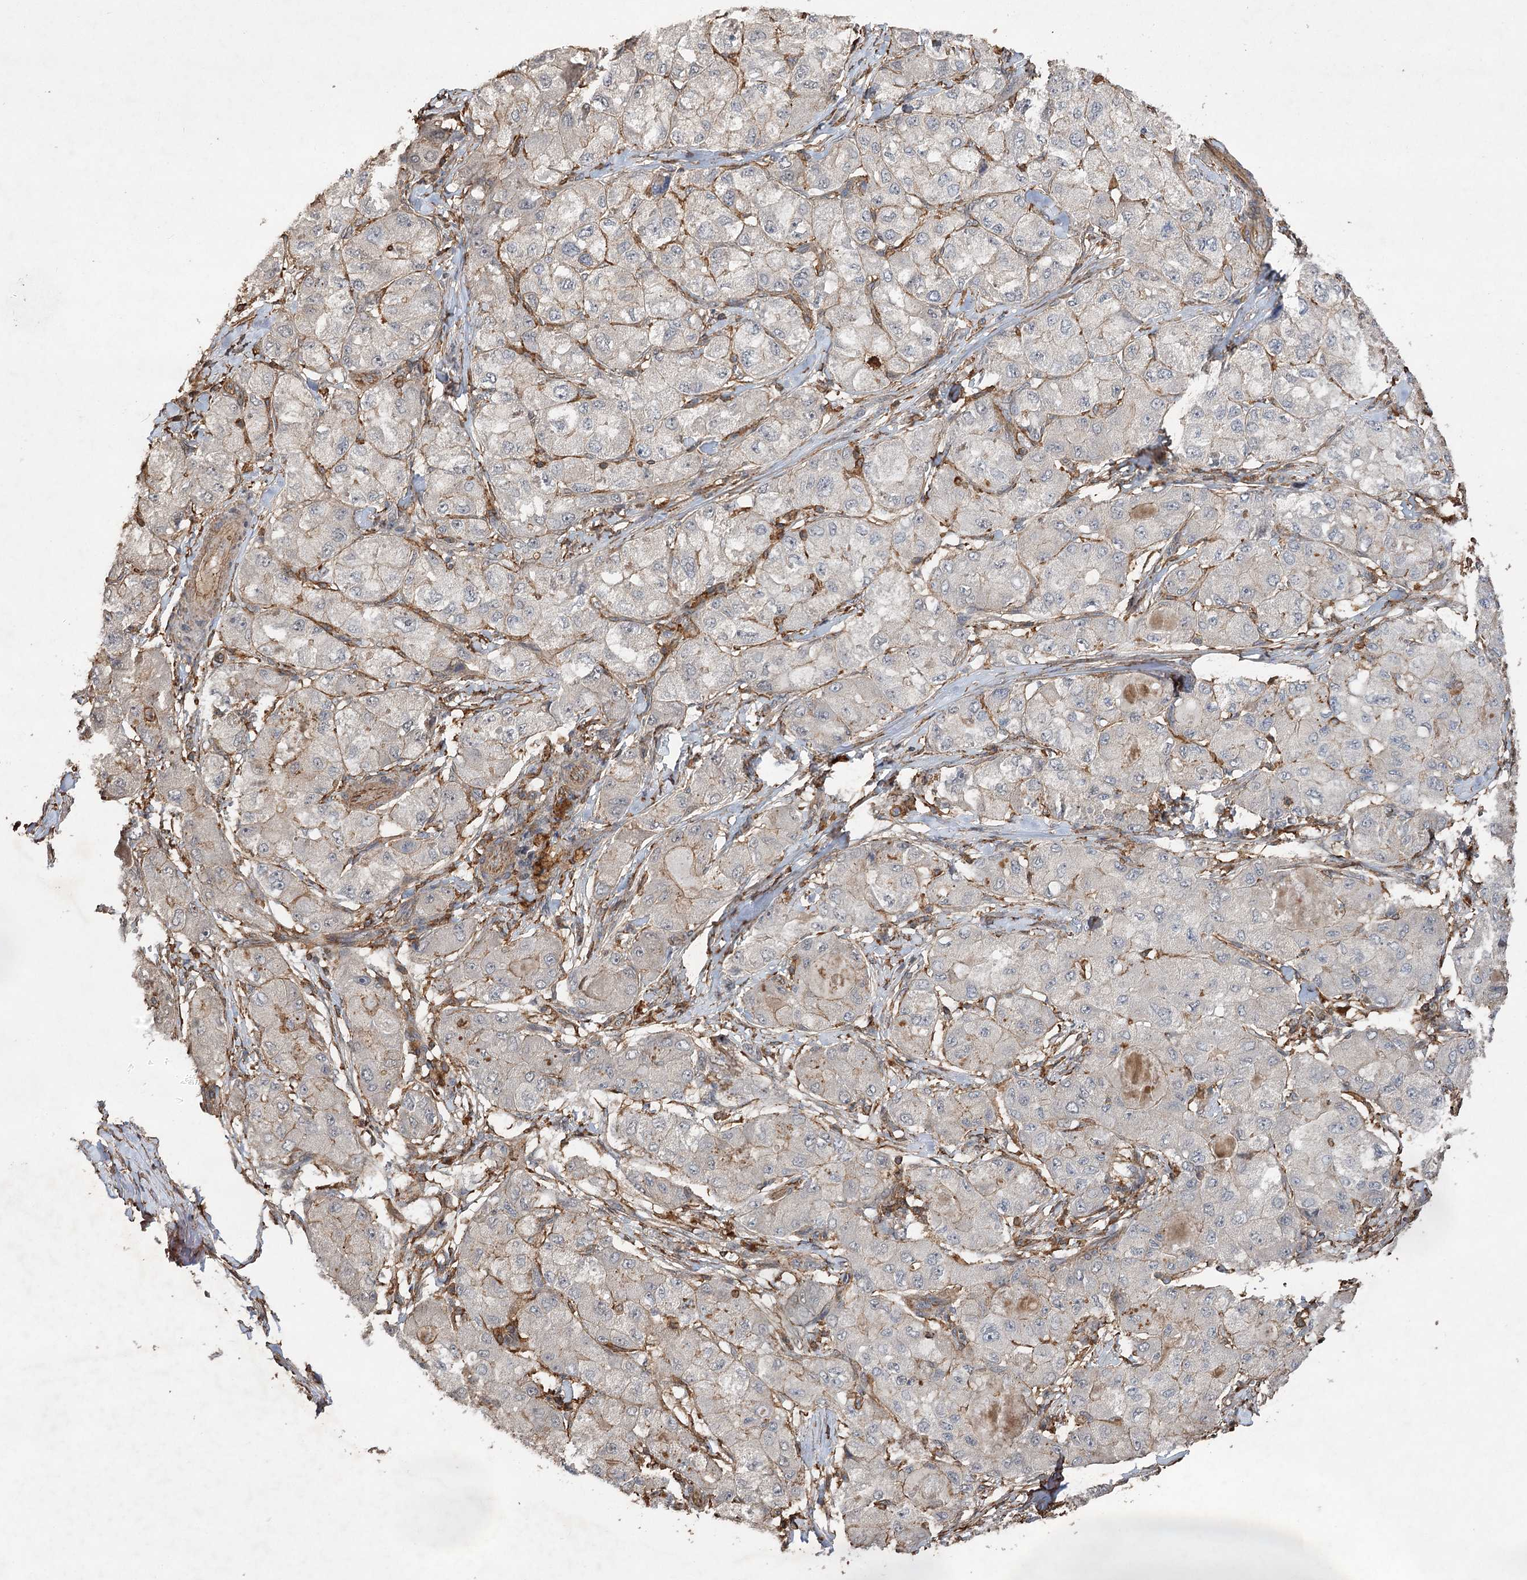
{"staining": {"intensity": "moderate", "quantity": "<25%", "location": "cytoplasmic/membranous"}, "tissue": "liver cancer", "cell_type": "Tumor cells", "image_type": "cancer", "snomed": [{"axis": "morphology", "description": "Carcinoma, Hepatocellular, NOS"}, {"axis": "topography", "description": "Liver"}], "caption": "A photomicrograph showing moderate cytoplasmic/membranous positivity in approximately <25% of tumor cells in liver cancer, as visualized by brown immunohistochemical staining.", "gene": "OBSL1", "patient": {"sex": "male", "age": 80}}